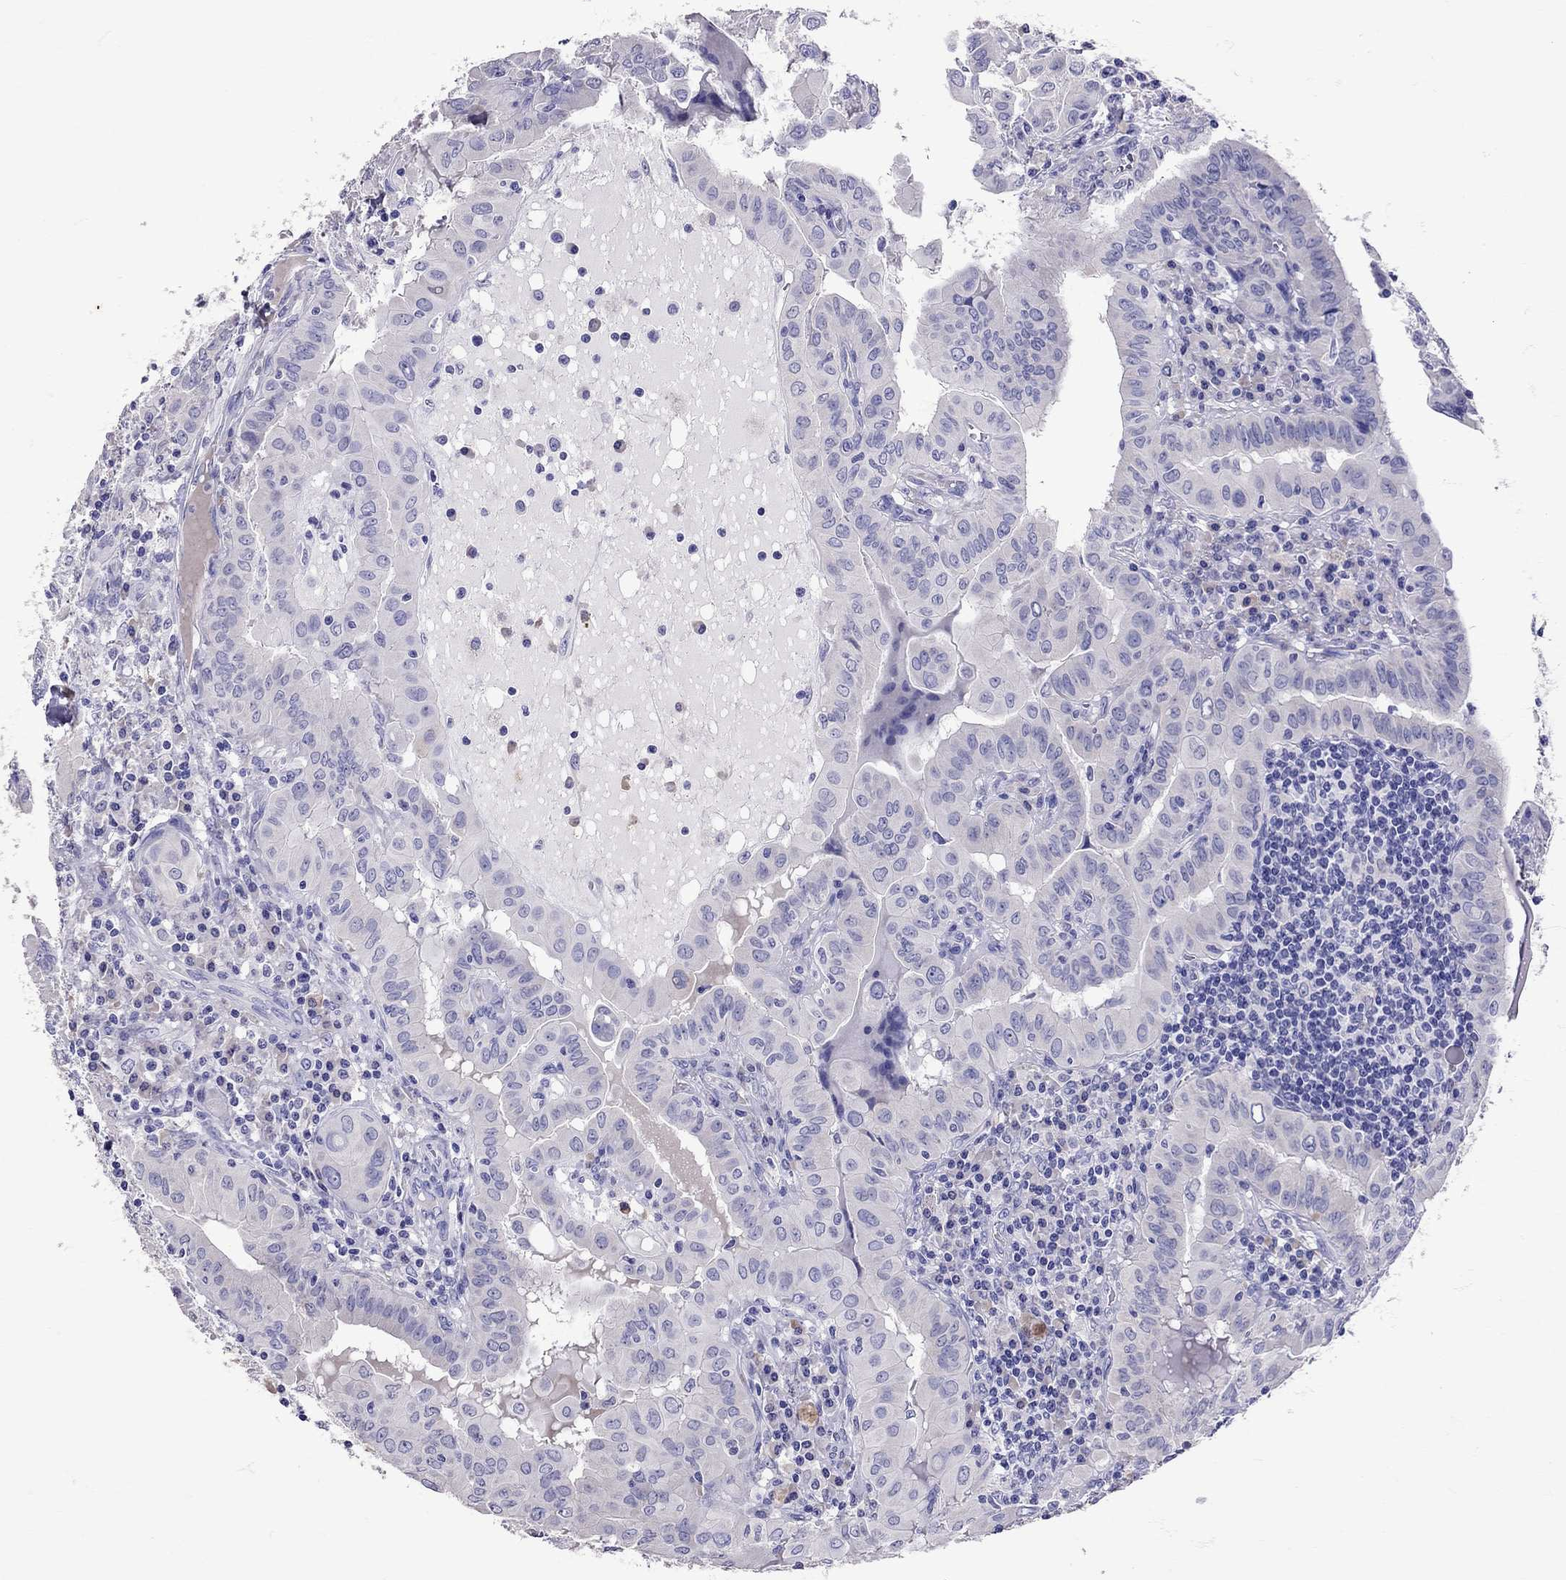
{"staining": {"intensity": "negative", "quantity": "none", "location": "none"}, "tissue": "thyroid cancer", "cell_type": "Tumor cells", "image_type": "cancer", "snomed": [{"axis": "morphology", "description": "Papillary adenocarcinoma, NOS"}, {"axis": "topography", "description": "Thyroid gland"}], "caption": "Immunohistochemistry (IHC) histopathology image of neoplastic tissue: human thyroid papillary adenocarcinoma stained with DAB (3,3'-diaminobenzidine) reveals no significant protein positivity in tumor cells.", "gene": "TBR1", "patient": {"sex": "female", "age": 37}}